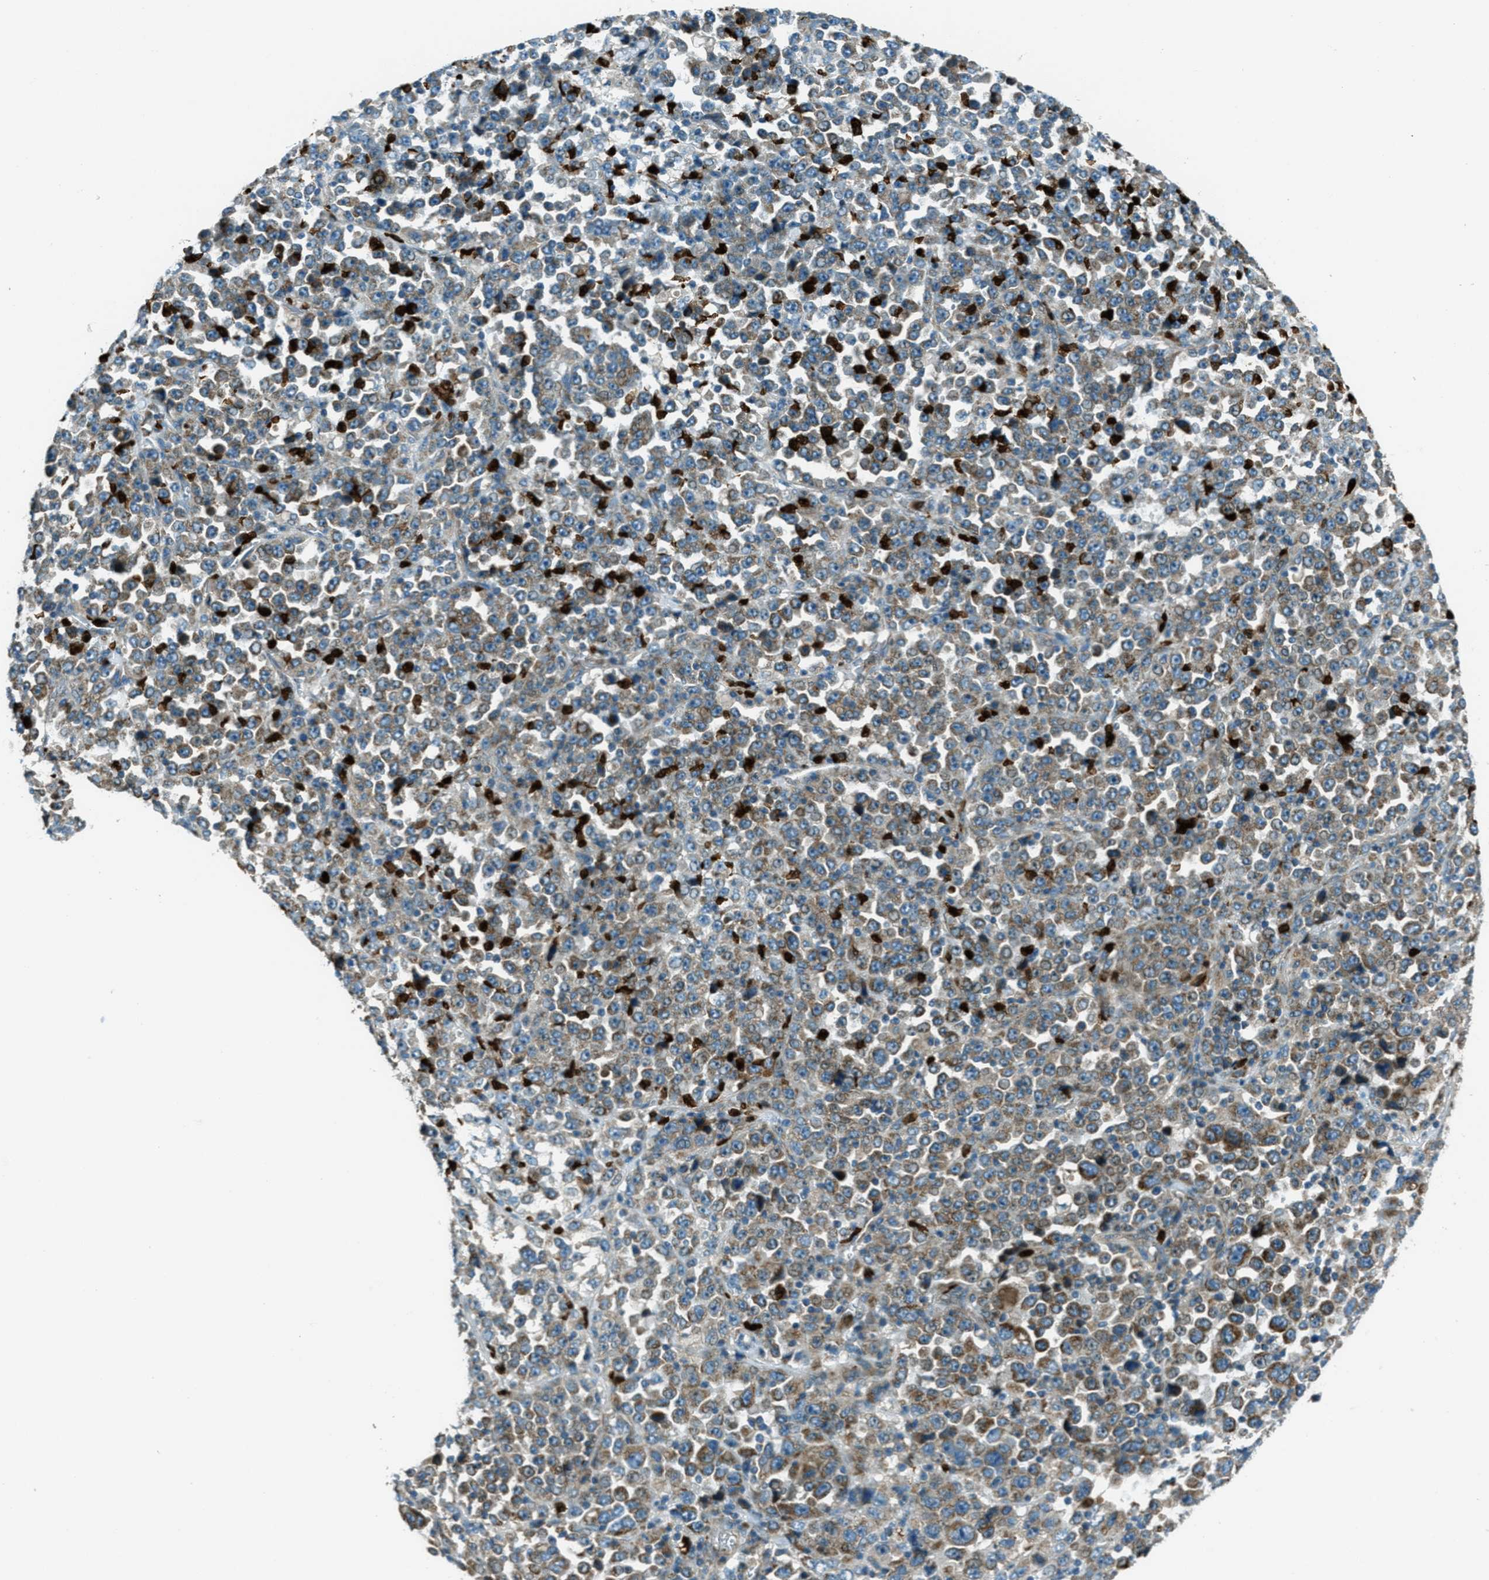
{"staining": {"intensity": "moderate", "quantity": ">75%", "location": "cytoplasmic/membranous"}, "tissue": "stomach cancer", "cell_type": "Tumor cells", "image_type": "cancer", "snomed": [{"axis": "morphology", "description": "Normal tissue, NOS"}, {"axis": "morphology", "description": "Adenocarcinoma, NOS"}, {"axis": "topography", "description": "Stomach, upper"}, {"axis": "topography", "description": "Stomach"}], "caption": "Tumor cells show medium levels of moderate cytoplasmic/membranous positivity in approximately >75% of cells in human adenocarcinoma (stomach).", "gene": "FAR1", "patient": {"sex": "male", "age": 59}}